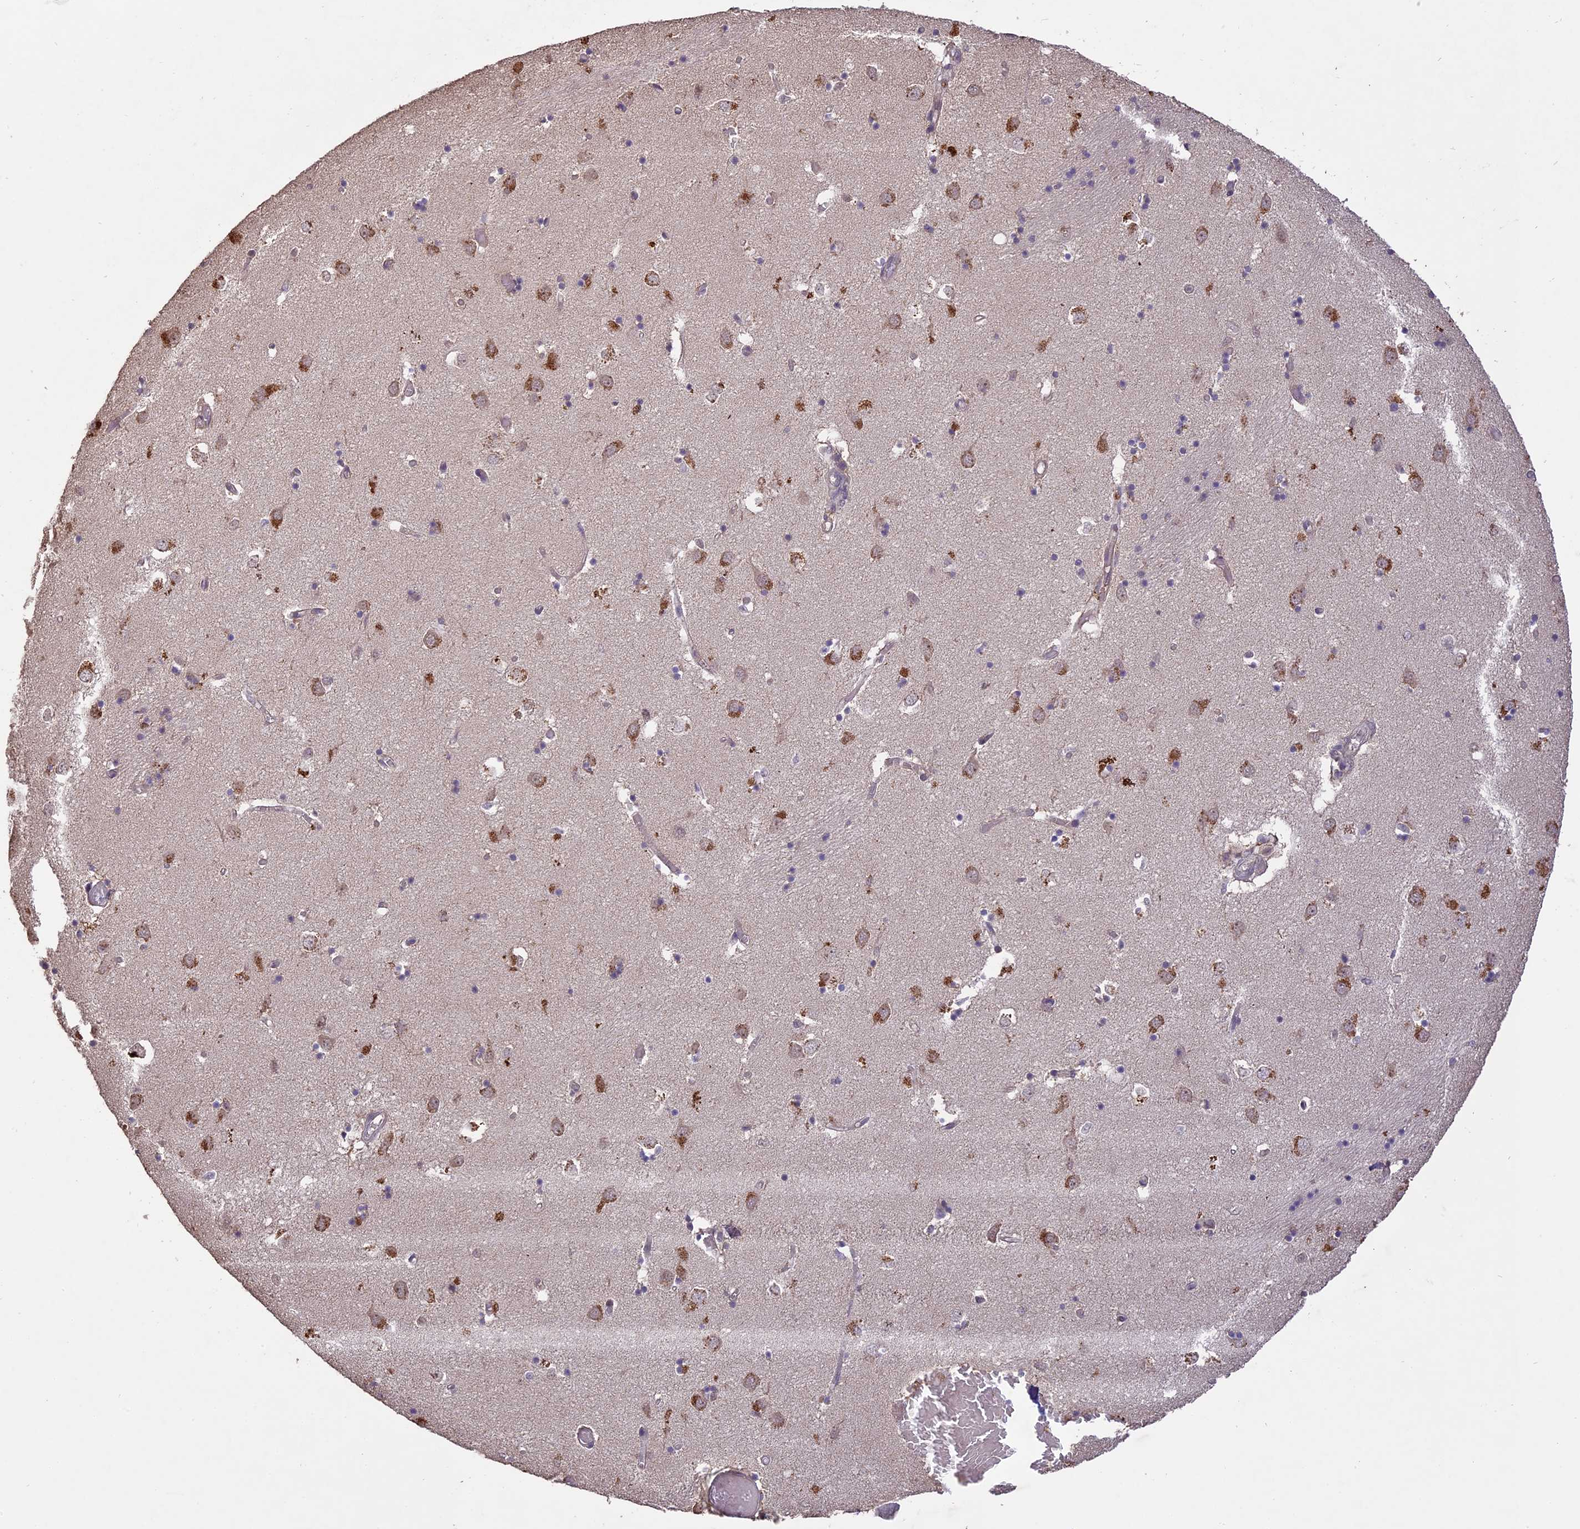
{"staining": {"intensity": "moderate", "quantity": "<25%", "location": "cytoplasmic/membranous"}, "tissue": "caudate", "cell_type": "Glial cells", "image_type": "normal", "snomed": [{"axis": "morphology", "description": "Normal tissue, NOS"}, {"axis": "topography", "description": "Lateral ventricle wall"}], "caption": "A brown stain highlights moderate cytoplasmic/membranous positivity of a protein in glial cells of unremarkable human caudate.", "gene": "TIGD7", "patient": {"sex": "male", "age": 70}}